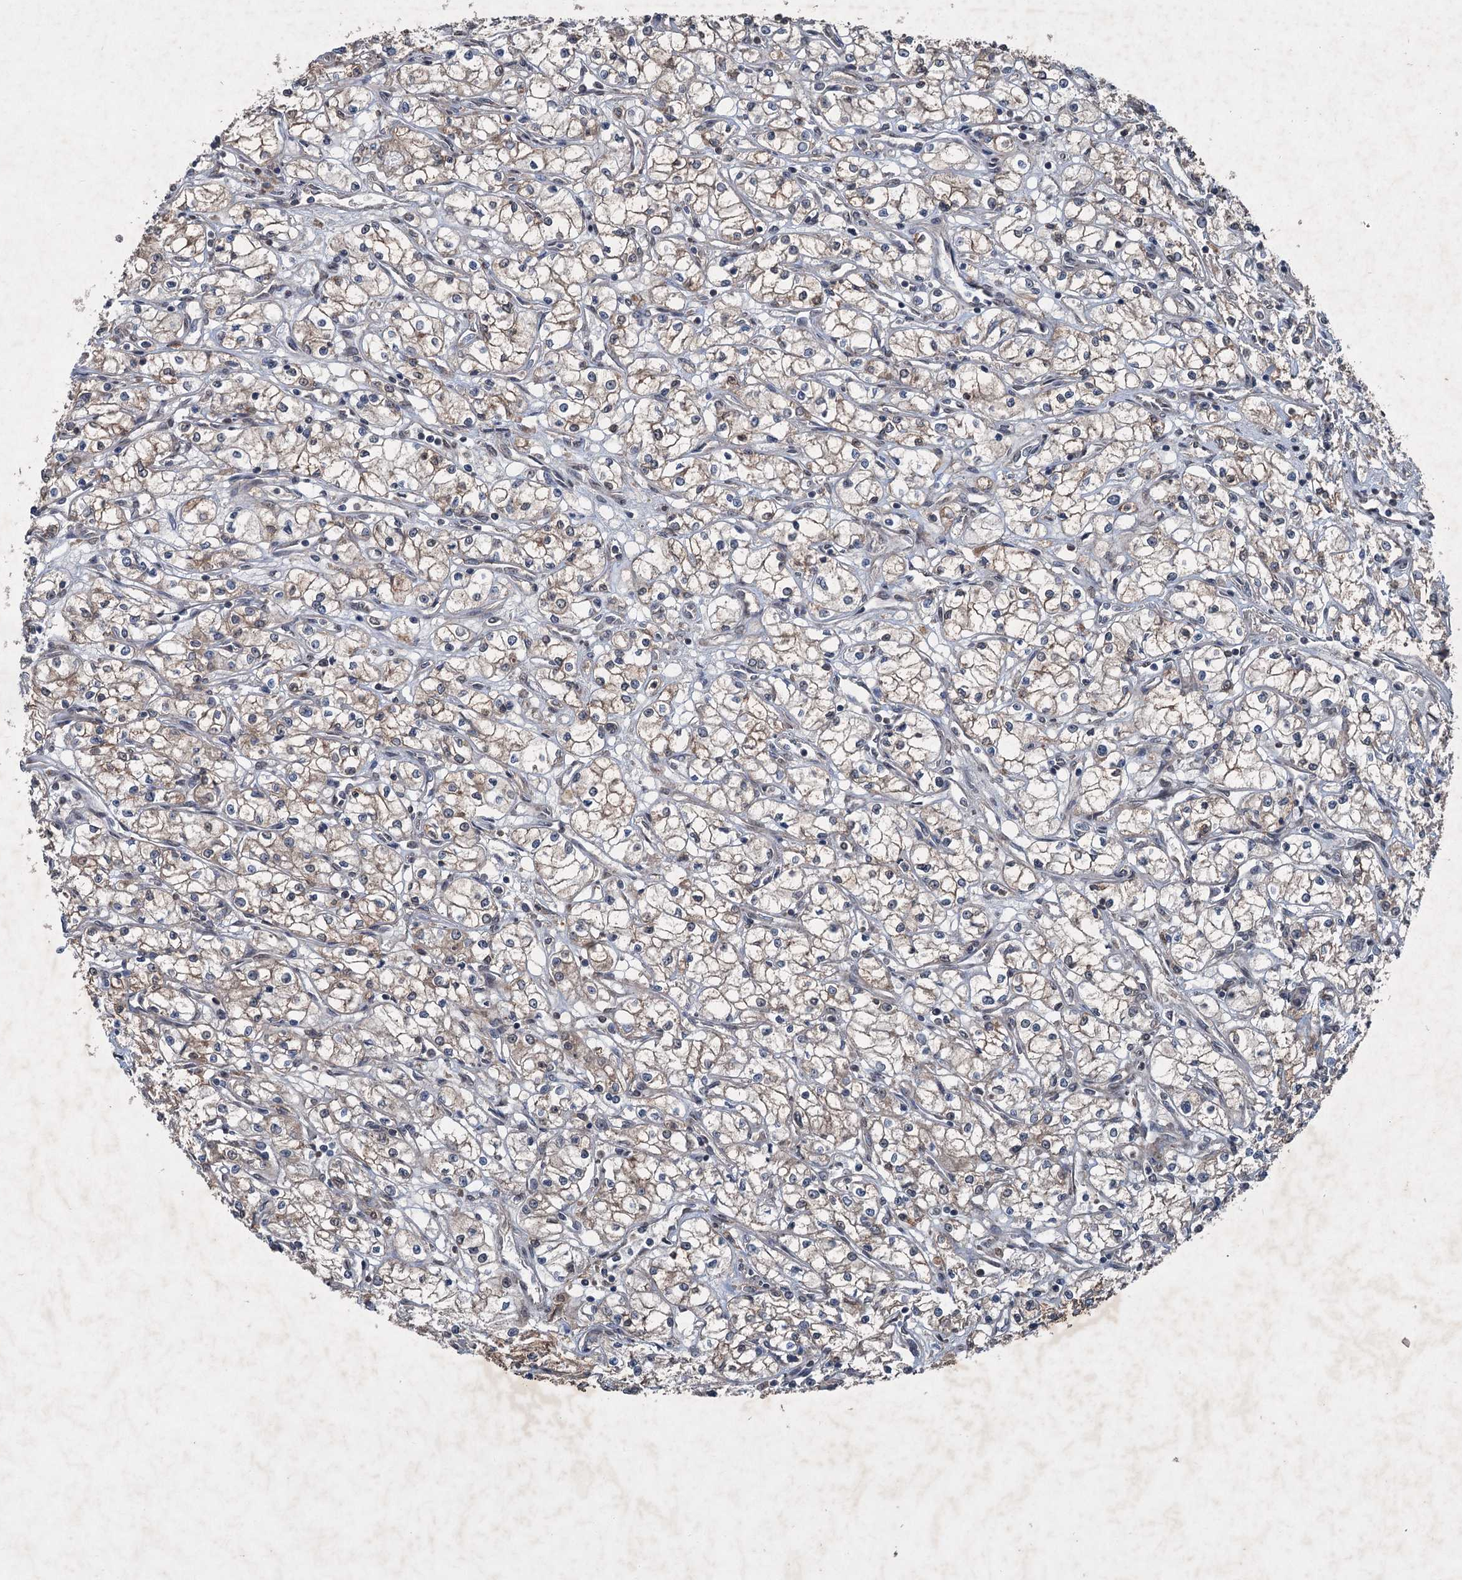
{"staining": {"intensity": "weak", "quantity": "25%-75%", "location": "cytoplasmic/membranous"}, "tissue": "renal cancer", "cell_type": "Tumor cells", "image_type": "cancer", "snomed": [{"axis": "morphology", "description": "Adenocarcinoma, NOS"}, {"axis": "topography", "description": "Kidney"}], "caption": "Brown immunohistochemical staining in renal adenocarcinoma displays weak cytoplasmic/membranous staining in about 25%-75% of tumor cells. Nuclei are stained in blue.", "gene": "ALAS1", "patient": {"sex": "male", "age": 59}}